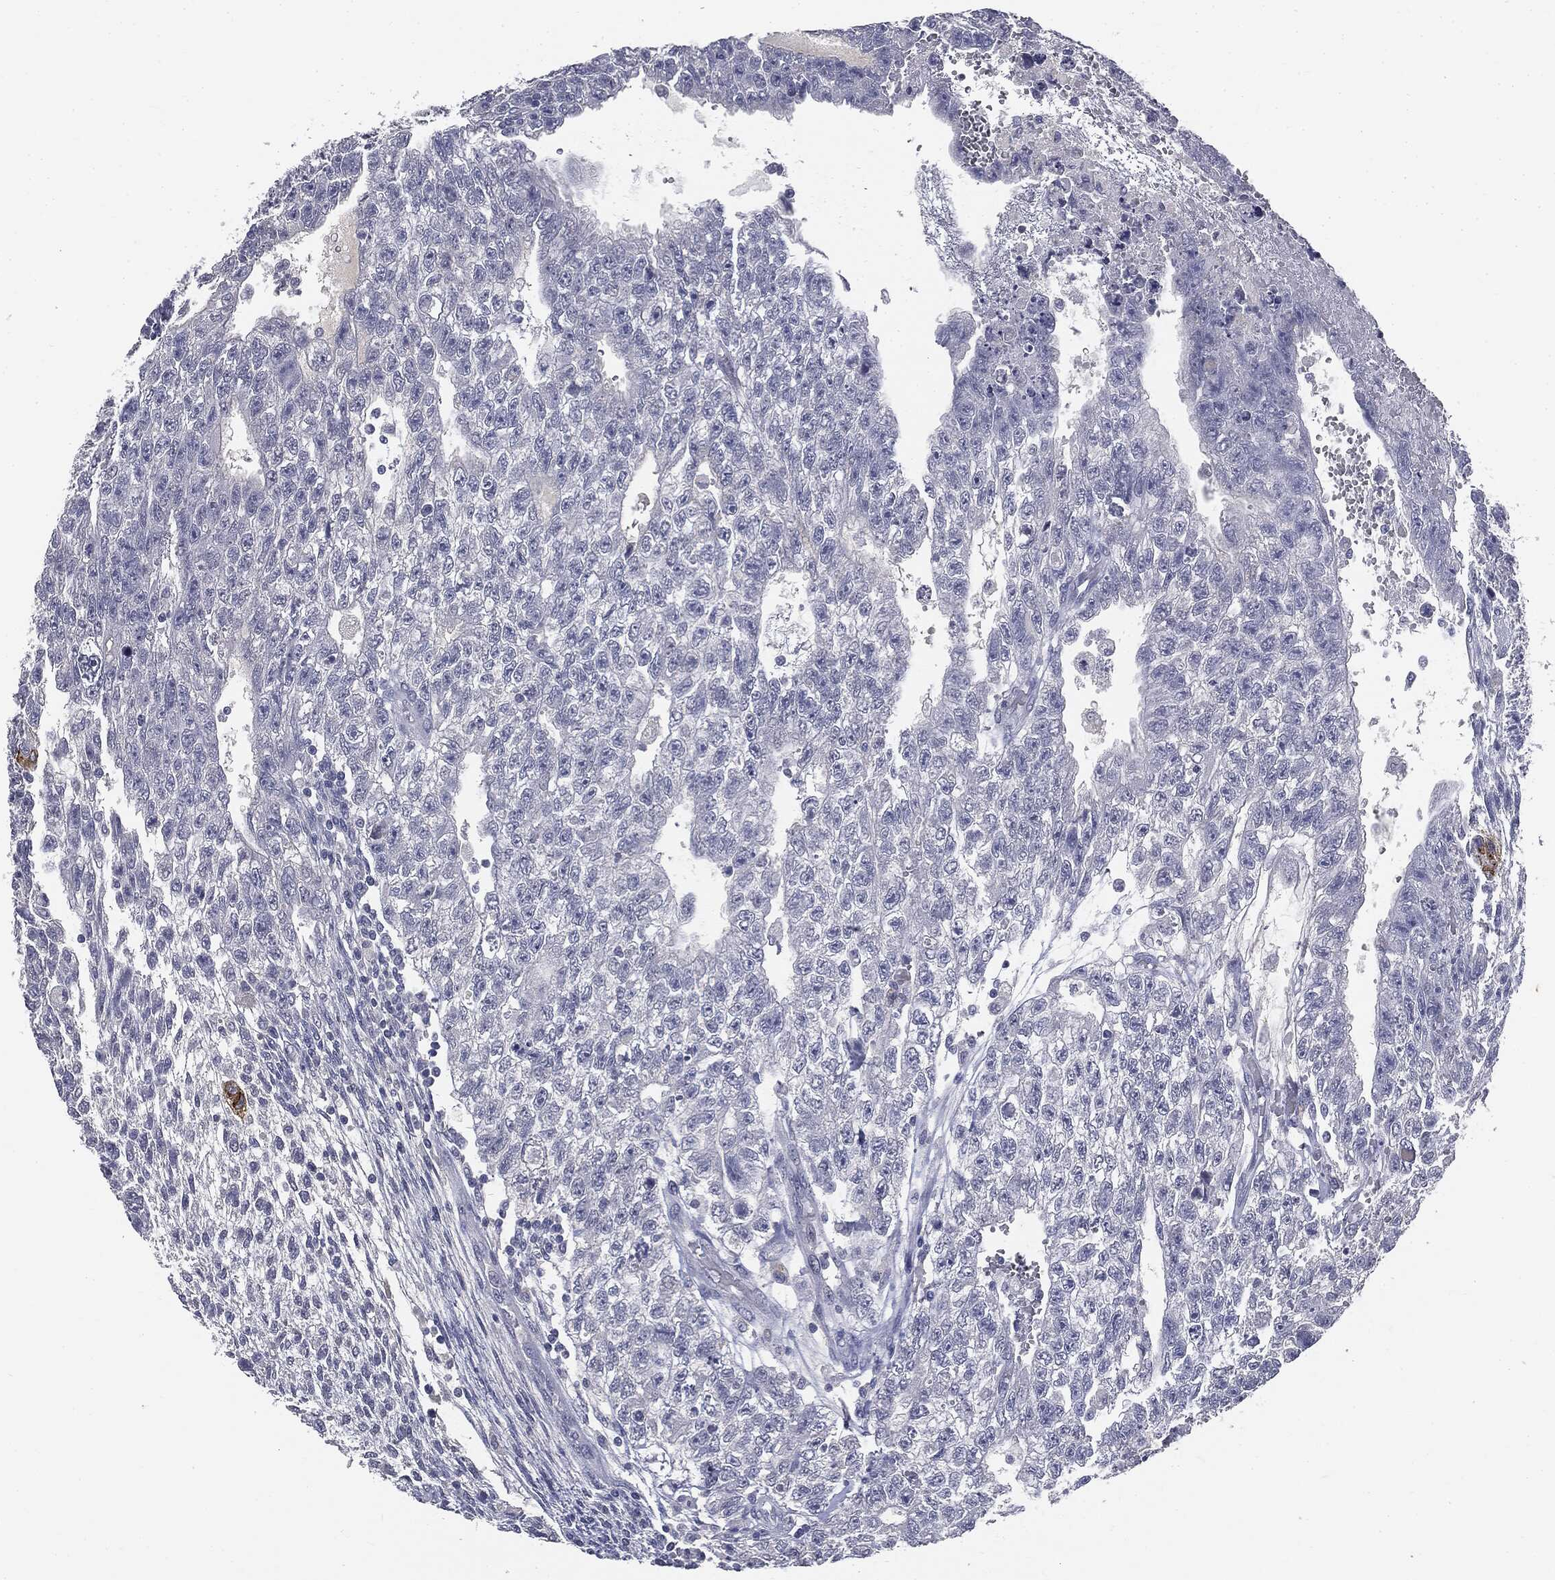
{"staining": {"intensity": "negative", "quantity": "none", "location": "none"}, "tissue": "testis cancer", "cell_type": "Tumor cells", "image_type": "cancer", "snomed": [{"axis": "morphology", "description": "Carcinoma, Embryonal, NOS"}, {"axis": "topography", "description": "Testis"}], "caption": "High magnification brightfield microscopy of testis cancer stained with DAB (brown) and counterstained with hematoxylin (blue): tumor cells show no significant expression.", "gene": "AFP", "patient": {"sex": "male", "age": 26}}